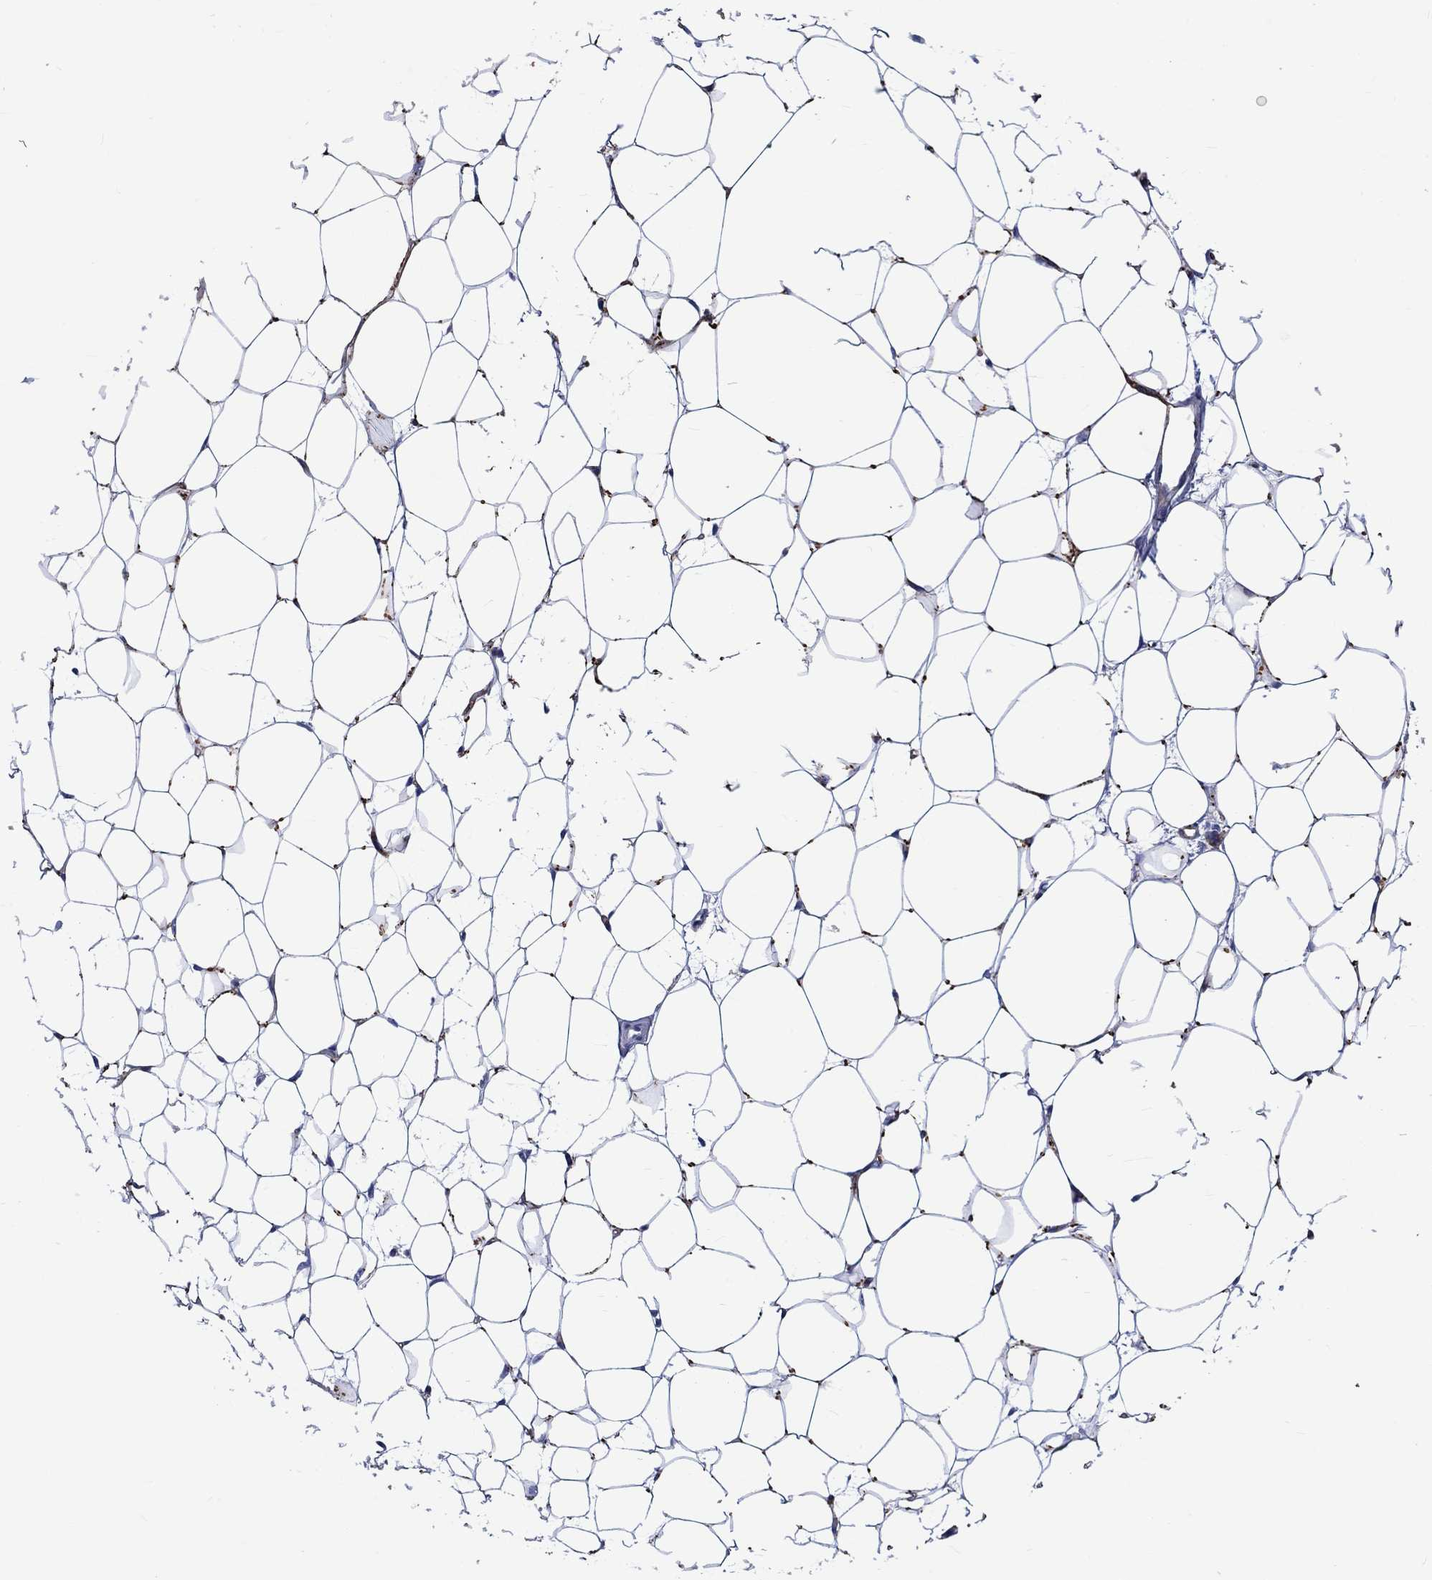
{"staining": {"intensity": "negative", "quantity": "none", "location": "none"}, "tissue": "breast", "cell_type": "Adipocytes", "image_type": "normal", "snomed": [{"axis": "morphology", "description": "Normal tissue, NOS"}, {"axis": "topography", "description": "Breast"}], "caption": "Adipocytes are negative for brown protein staining in benign breast. (Immunohistochemistry, brightfield microscopy, high magnification).", "gene": "CACNG3", "patient": {"sex": "female", "age": 37}}